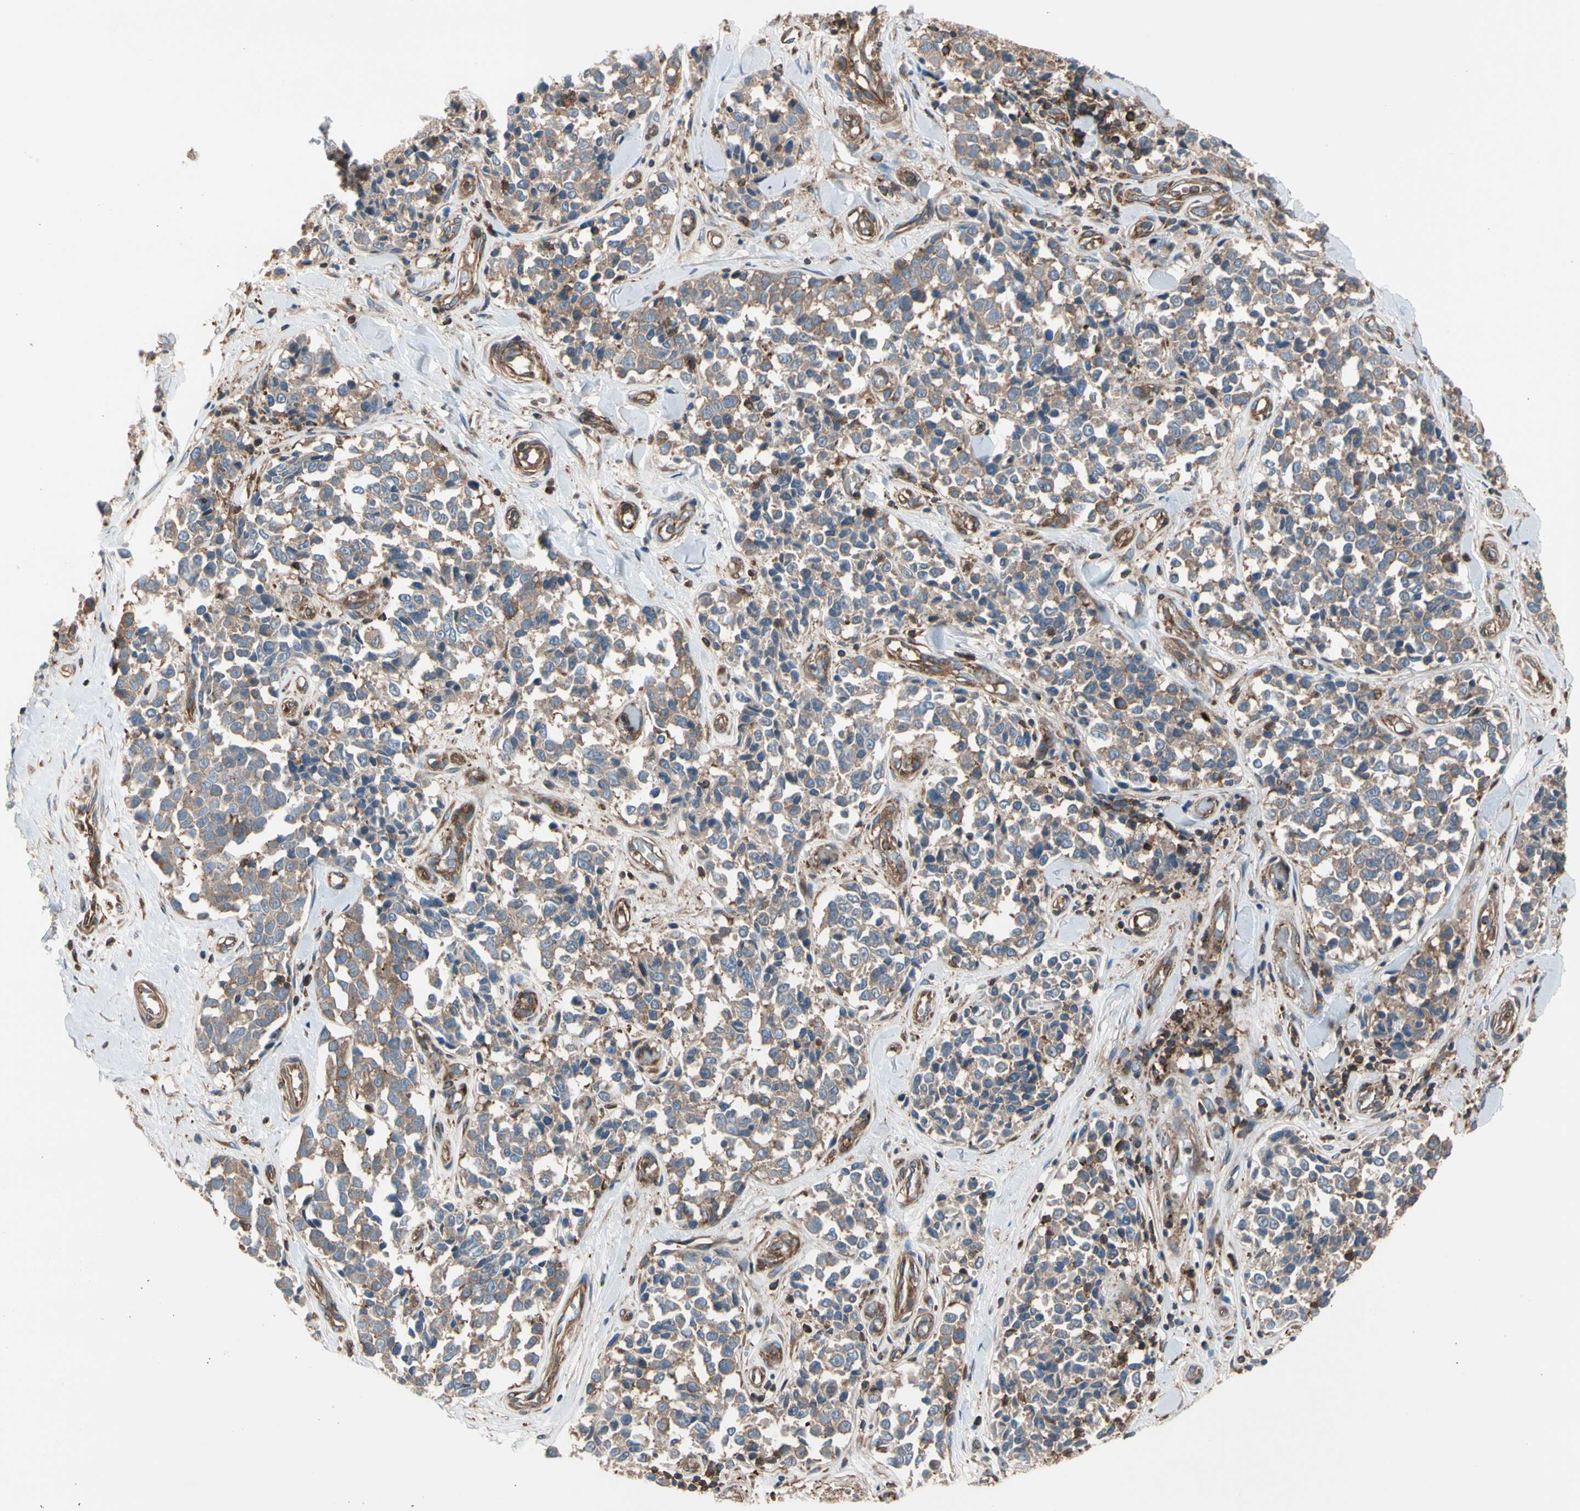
{"staining": {"intensity": "moderate", "quantity": "25%-75%", "location": "cytoplasmic/membranous"}, "tissue": "melanoma", "cell_type": "Tumor cells", "image_type": "cancer", "snomed": [{"axis": "morphology", "description": "Malignant melanoma, NOS"}, {"axis": "topography", "description": "Skin"}], "caption": "An image of human melanoma stained for a protein exhibits moderate cytoplasmic/membranous brown staining in tumor cells. (IHC, brightfield microscopy, high magnification).", "gene": "ROCK1", "patient": {"sex": "female", "age": 64}}